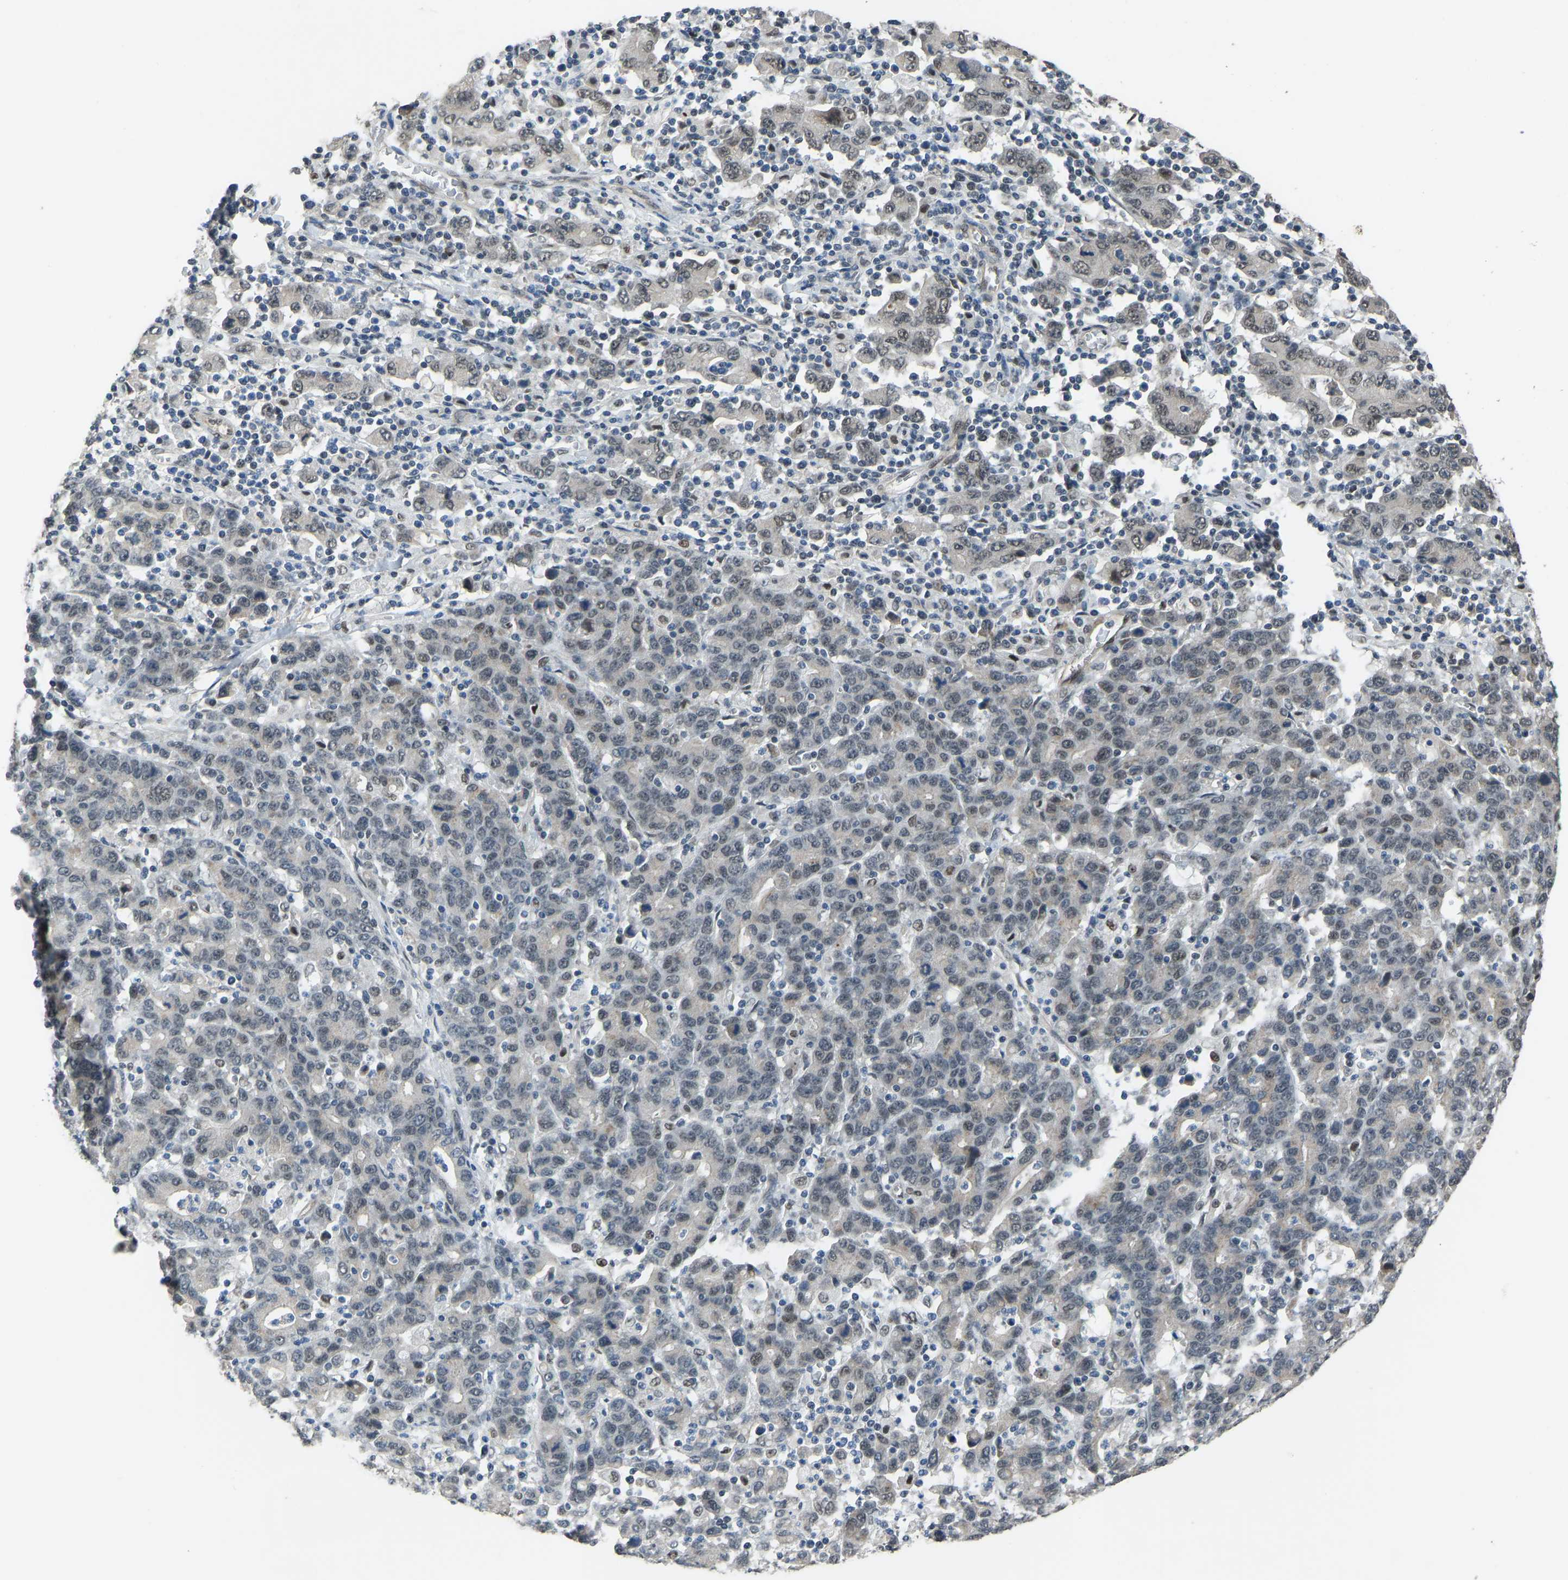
{"staining": {"intensity": "weak", "quantity": "25%-75%", "location": "nuclear"}, "tissue": "stomach cancer", "cell_type": "Tumor cells", "image_type": "cancer", "snomed": [{"axis": "morphology", "description": "Adenocarcinoma, NOS"}, {"axis": "topography", "description": "Stomach, upper"}], "caption": "A low amount of weak nuclear positivity is identified in about 25%-75% of tumor cells in stomach cancer (adenocarcinoma) tissue.", "gene": "KPNA6", "patient": {"sex": "male", "age": 69}}